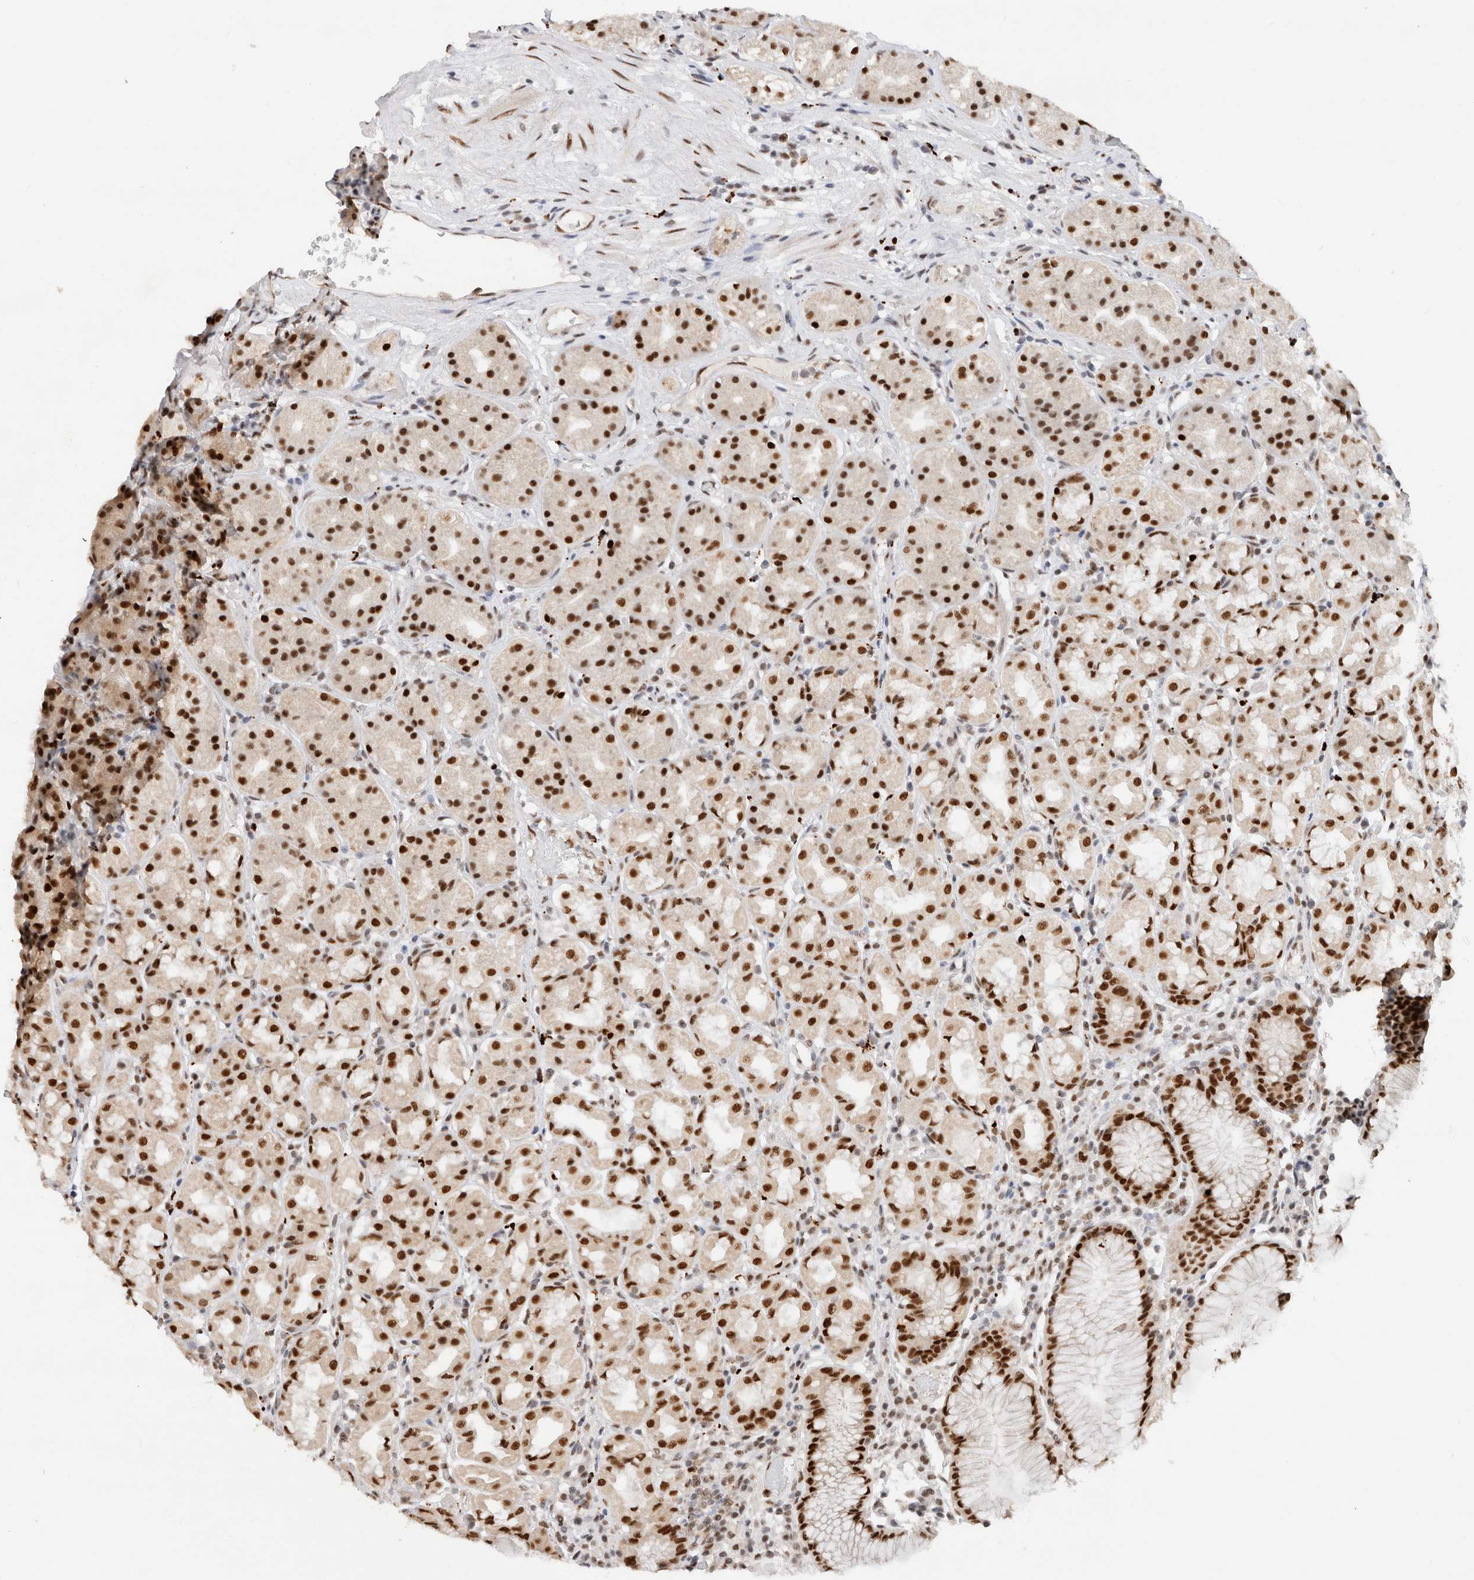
{"staining": {"intensity": "strong", "quantity": ">75%", "location": "nuclear"}, "tissue": "stomach", "cell_type": "Glandular cells", "image_type": "normal", "snomed": [{"axis": "morphology", "description": "Normal tissue, NOS"}, {"axis": "topography", "description": "Stomach, lower"}], "caption": "Protein staining shows strong nuclear staining in approximately >75% of glandular cells in normal stomach. The staining was performed using DAB (3,3'-diaminobenzidine) to visualize the protein expression in brown, while the nuclei were stained in blue with hematoxylin (Magnification: 20x).", "gene": "GTF2I", "patient": {"sex": "female", "age": 56}}